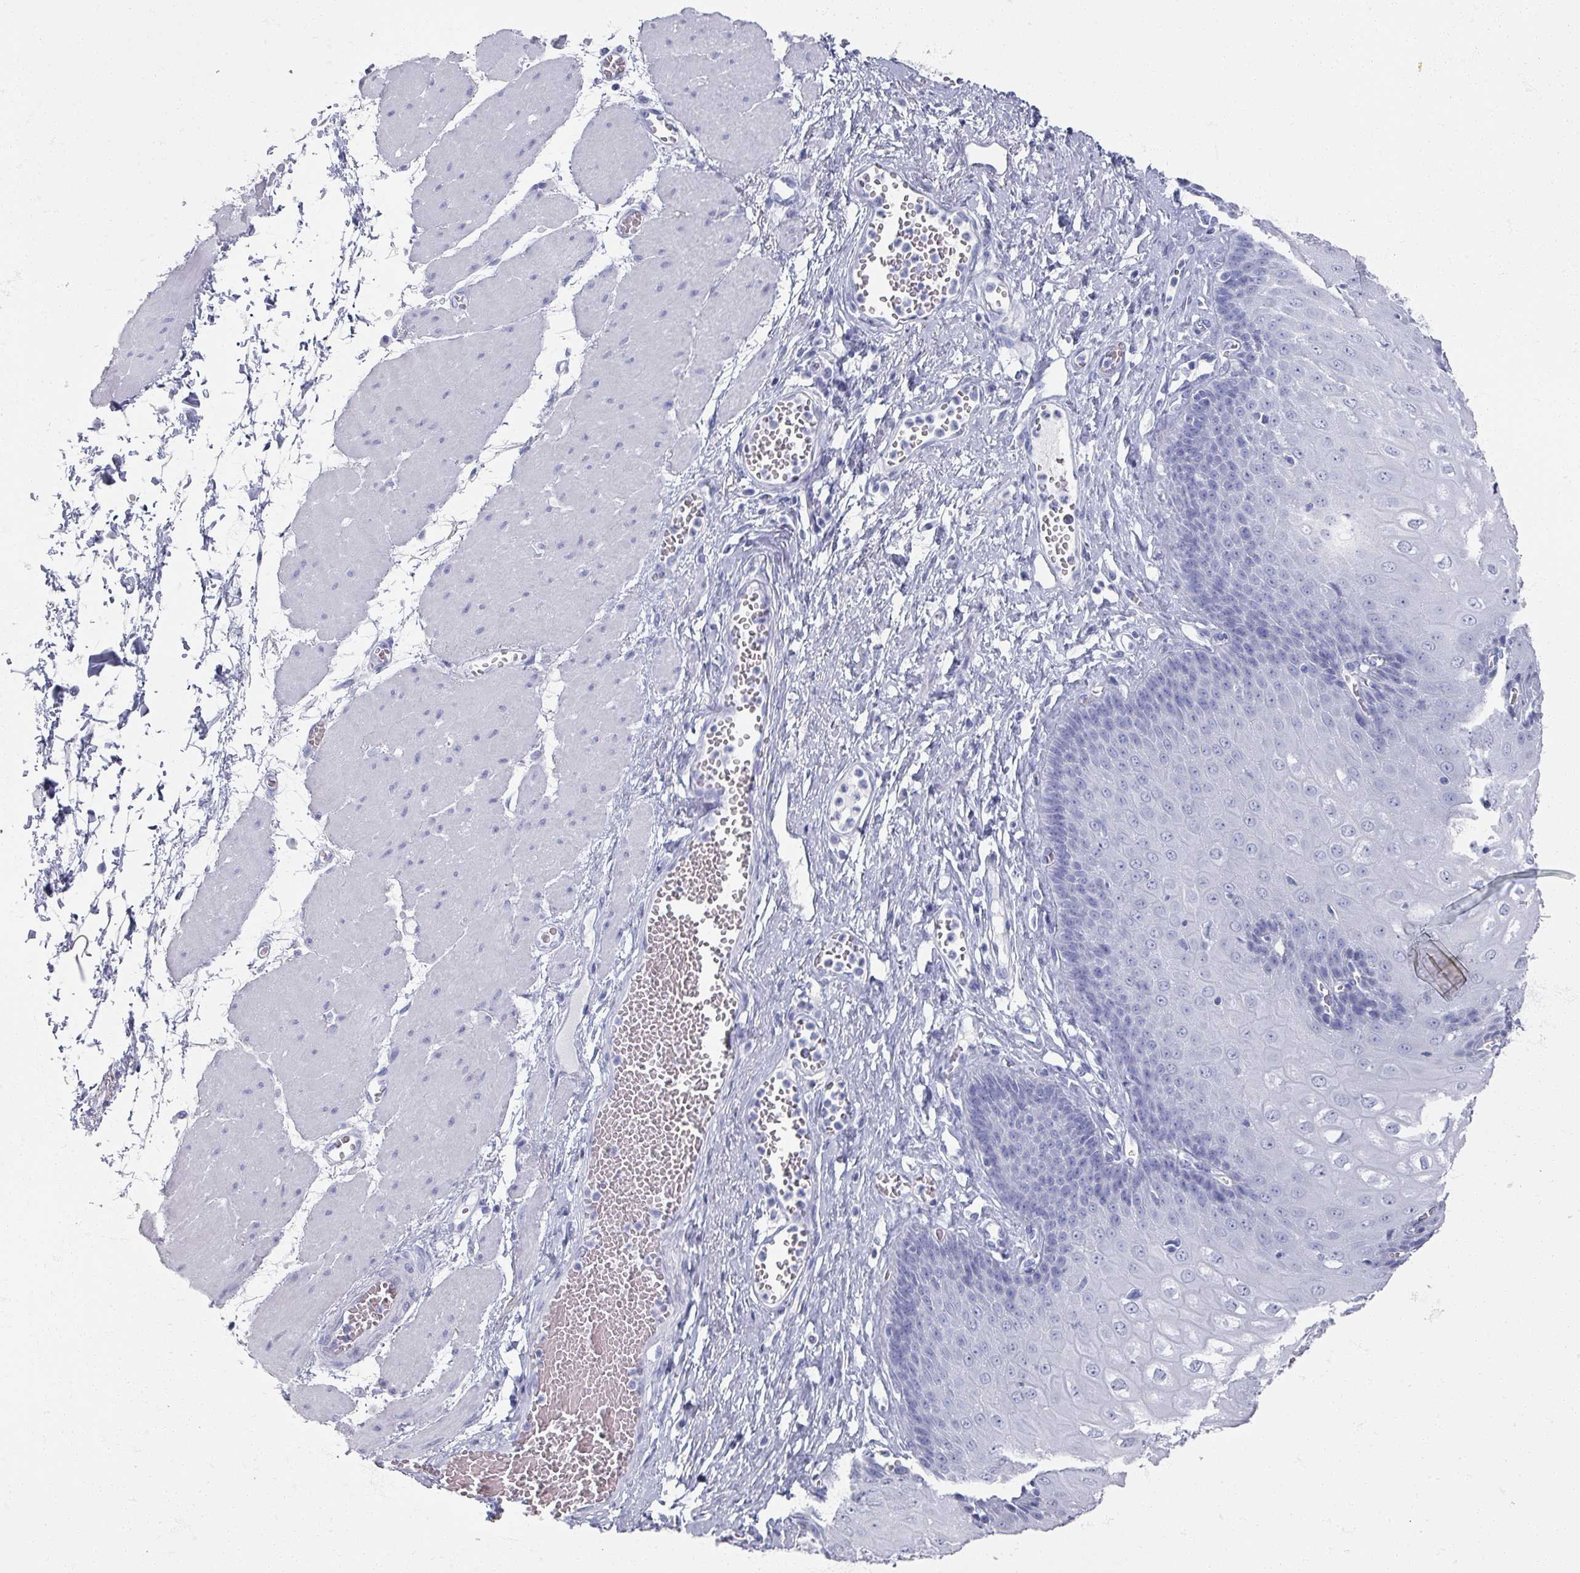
{"staining": {"intensity": "negative", "quantity": "none", "location": "none"}, "tissue": "esophagus", "cell_type": "Squamous epithelial cells", "image_type": "normal", "snomed": [{"axis": "morphology", "description": "Normal tissue, NOS"}, {"axis": "topography", "description": "Esophagus"}], "caption": "Human esophagus stained for a protein using immunohistochemistry (IHC) shows no staining in squamous epithelial cells.", "gene": "OMG", "patient": {"sex": "male", "age": 60}}